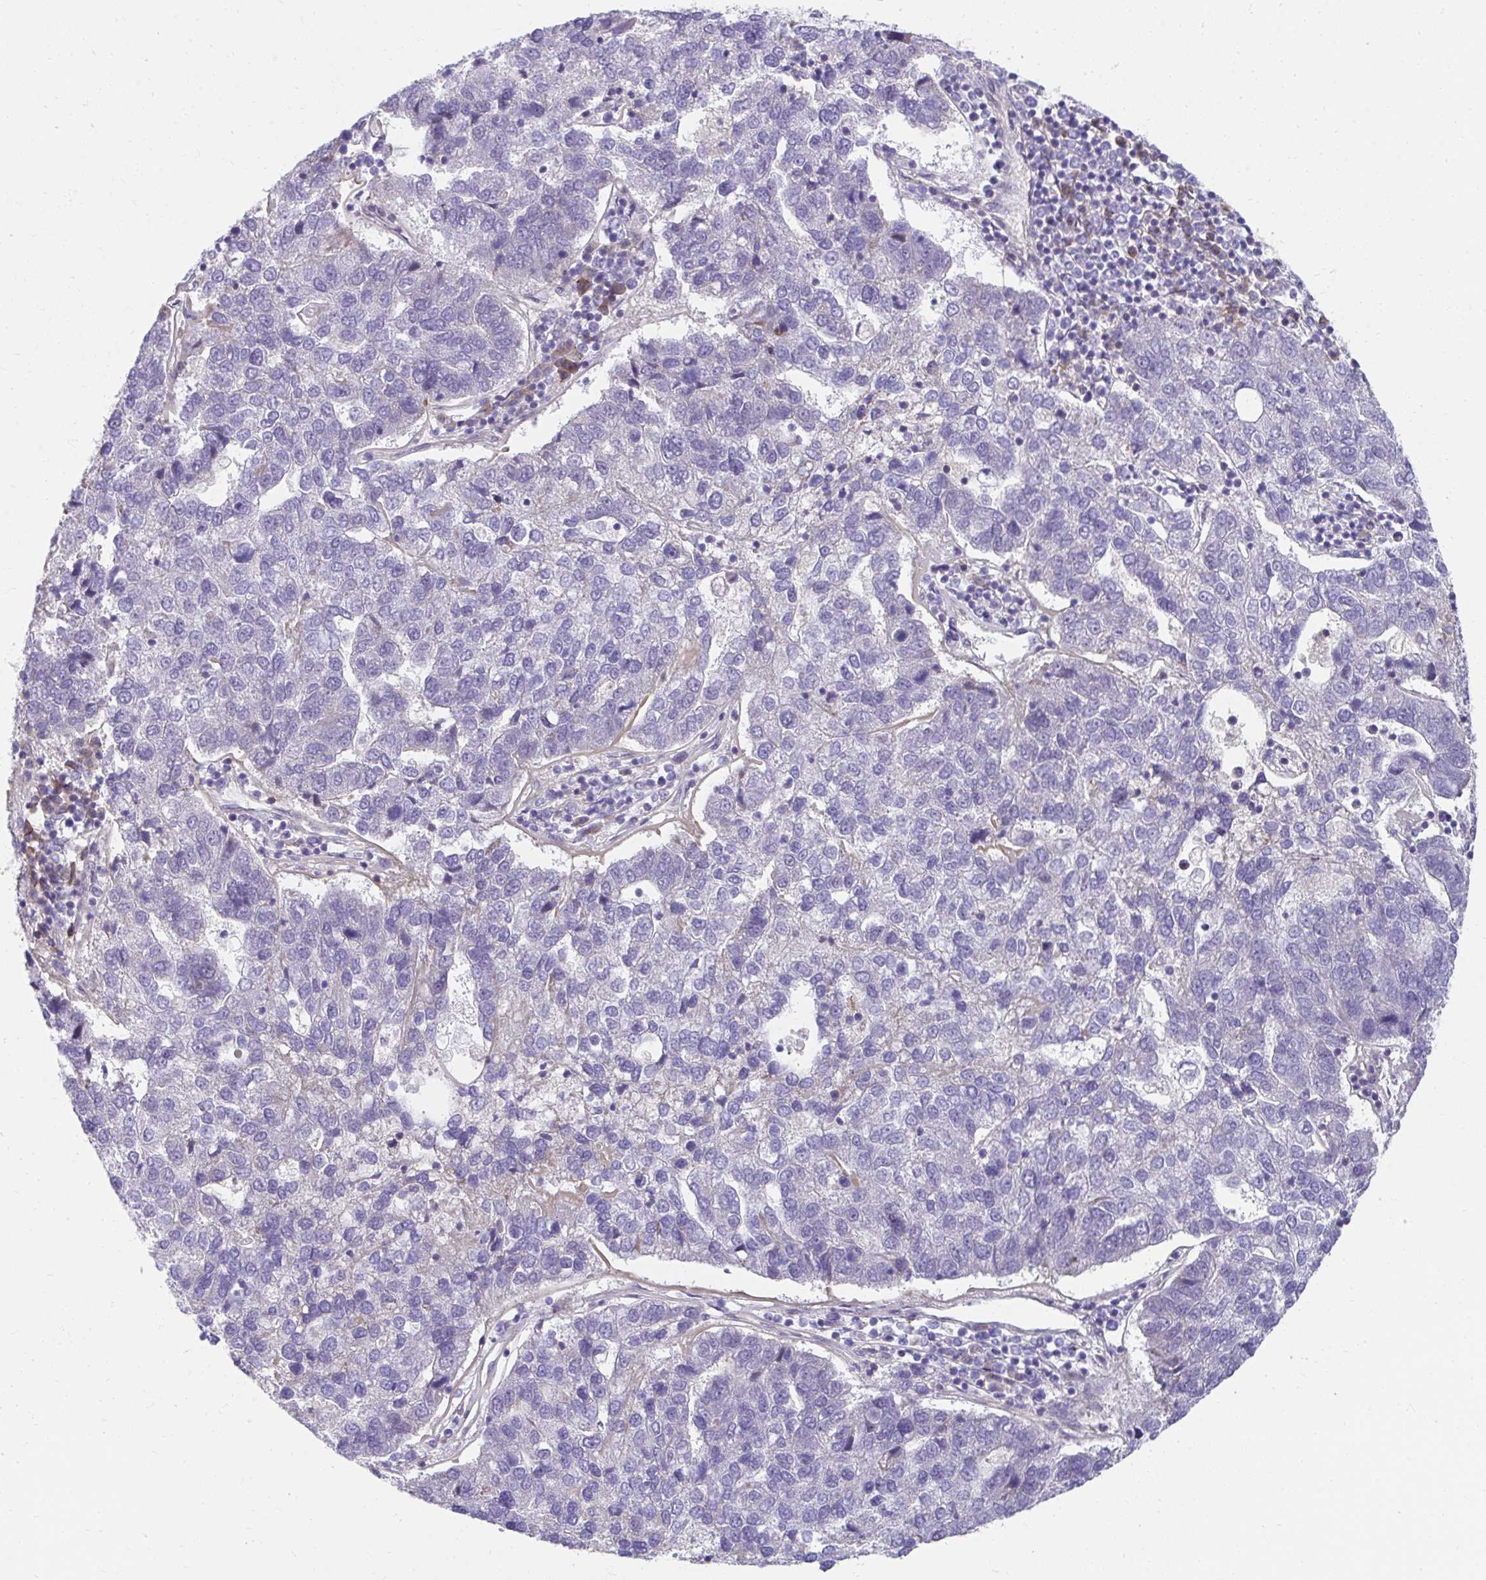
{"staining": {"intensity": "negative", "quantity": "none", "location": "none"}, "tissue": "pancreatic cancer", "cell_type": "Tumor cells", "image_type": "cancer", "snomed": [{"axis": "morphology", "description": "Adenocarcinoma, NOS"}, {"axis": "topography", "description": "Pancreas"}], "caption": "Adenocarcinoma (pancreatic) stained for a protein using immunohistochemistry (IHC) reveals no positivity tumor cells.", "gene": "SLAMF7", "patient": {"sex": "female", "age": 61}}